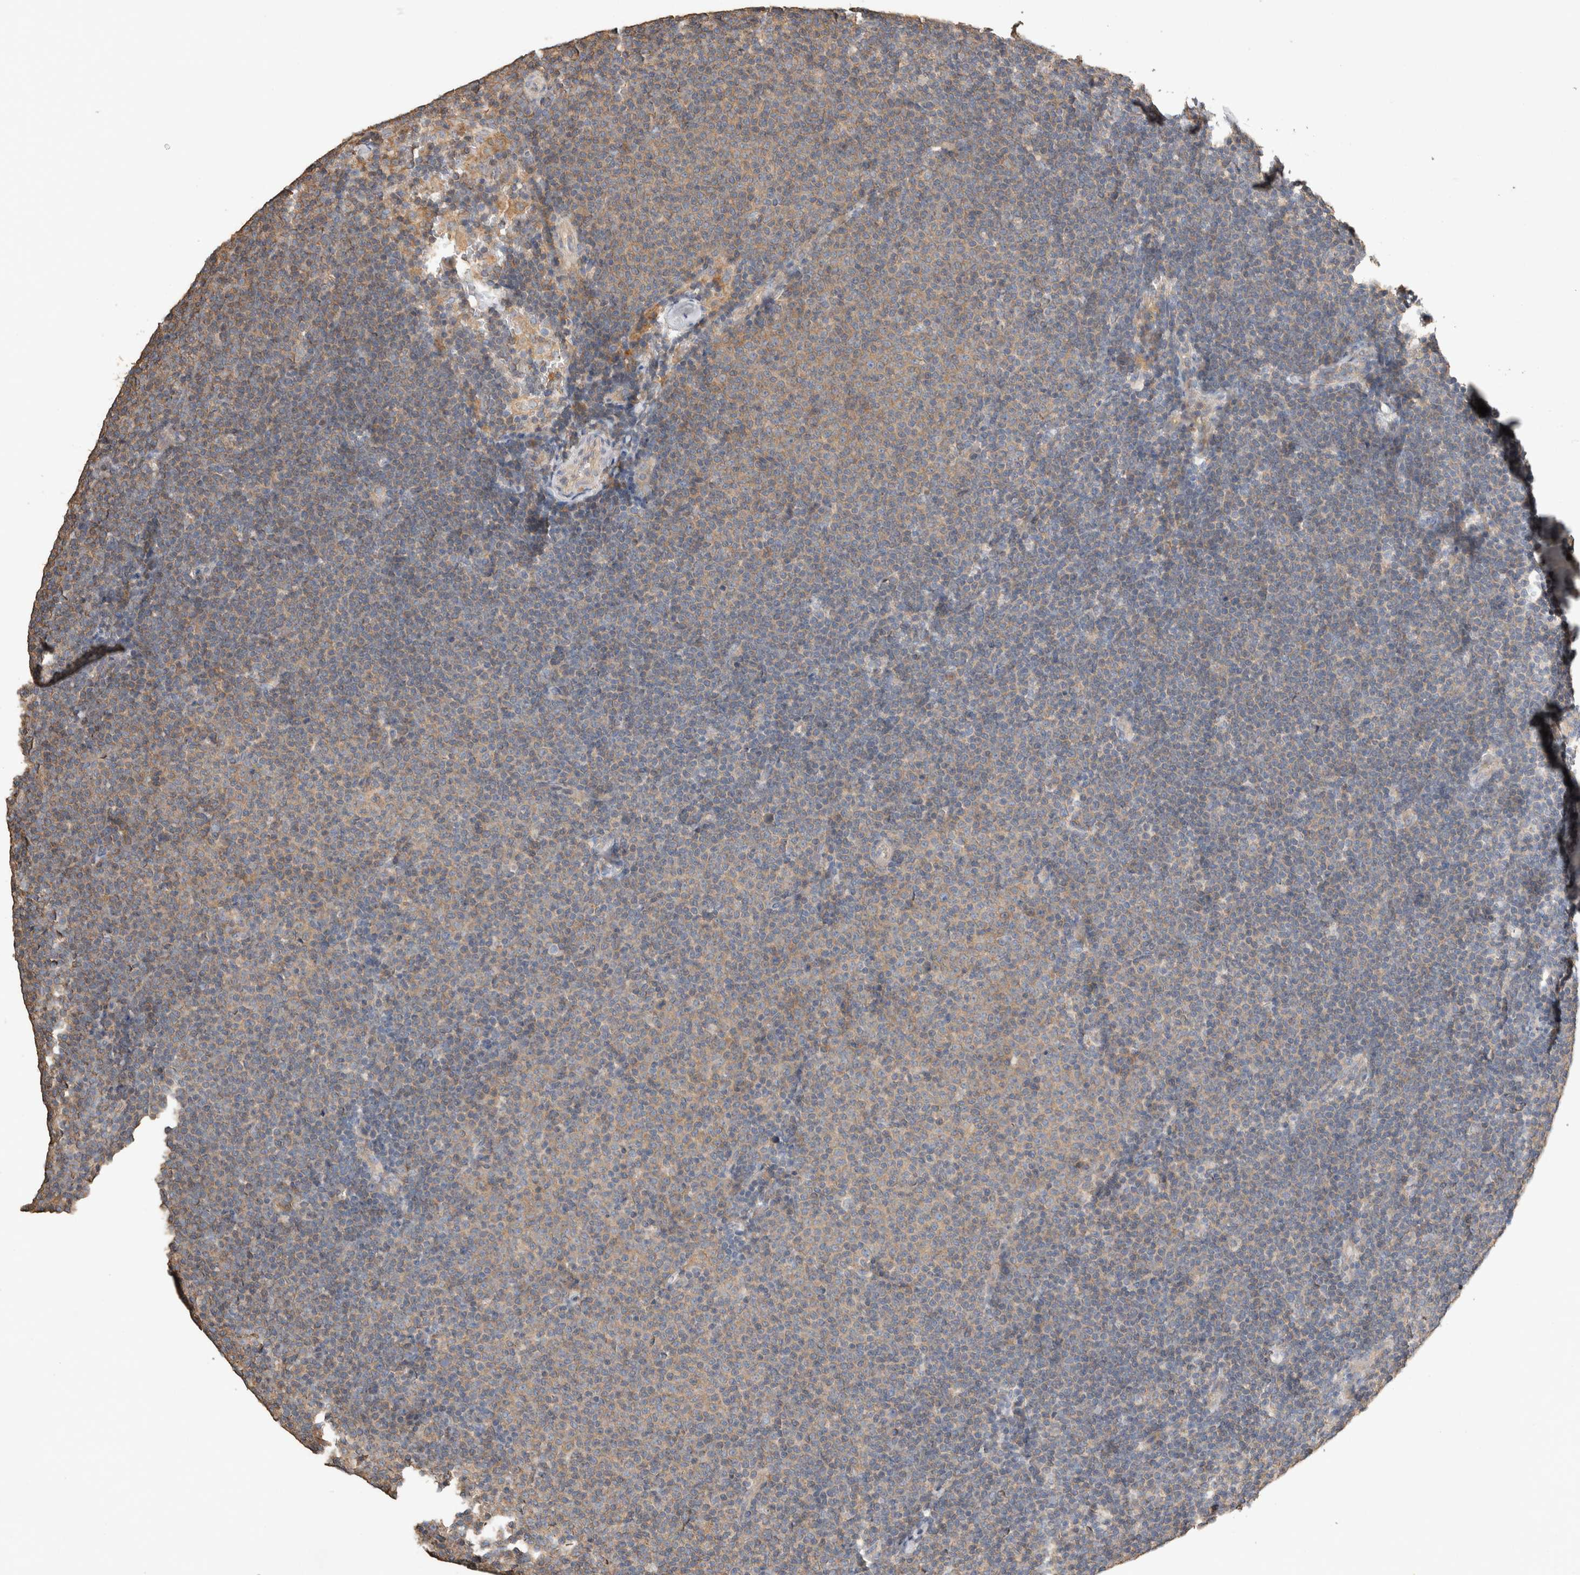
{"staining": {"intensity": "weak", "quantity": ">75%", "location": "cytoplasmic/membranous"}, "tissue": "lymphoma", "cell_type": "Tumor cells", "image_type": "cancer", "snomed": [{"axis": "morphology", "description": "Malignant lymphoma, non-Hodgkin's type, Low grade"}, {"axis": "topography", "description": "Lymph node"}], "caption": "Human lymphoma stained with a protein marker exhibits weak staining in tumor cells.", "gene": "EIF4G3", "patient": {"sex": "female", "age": 53}}